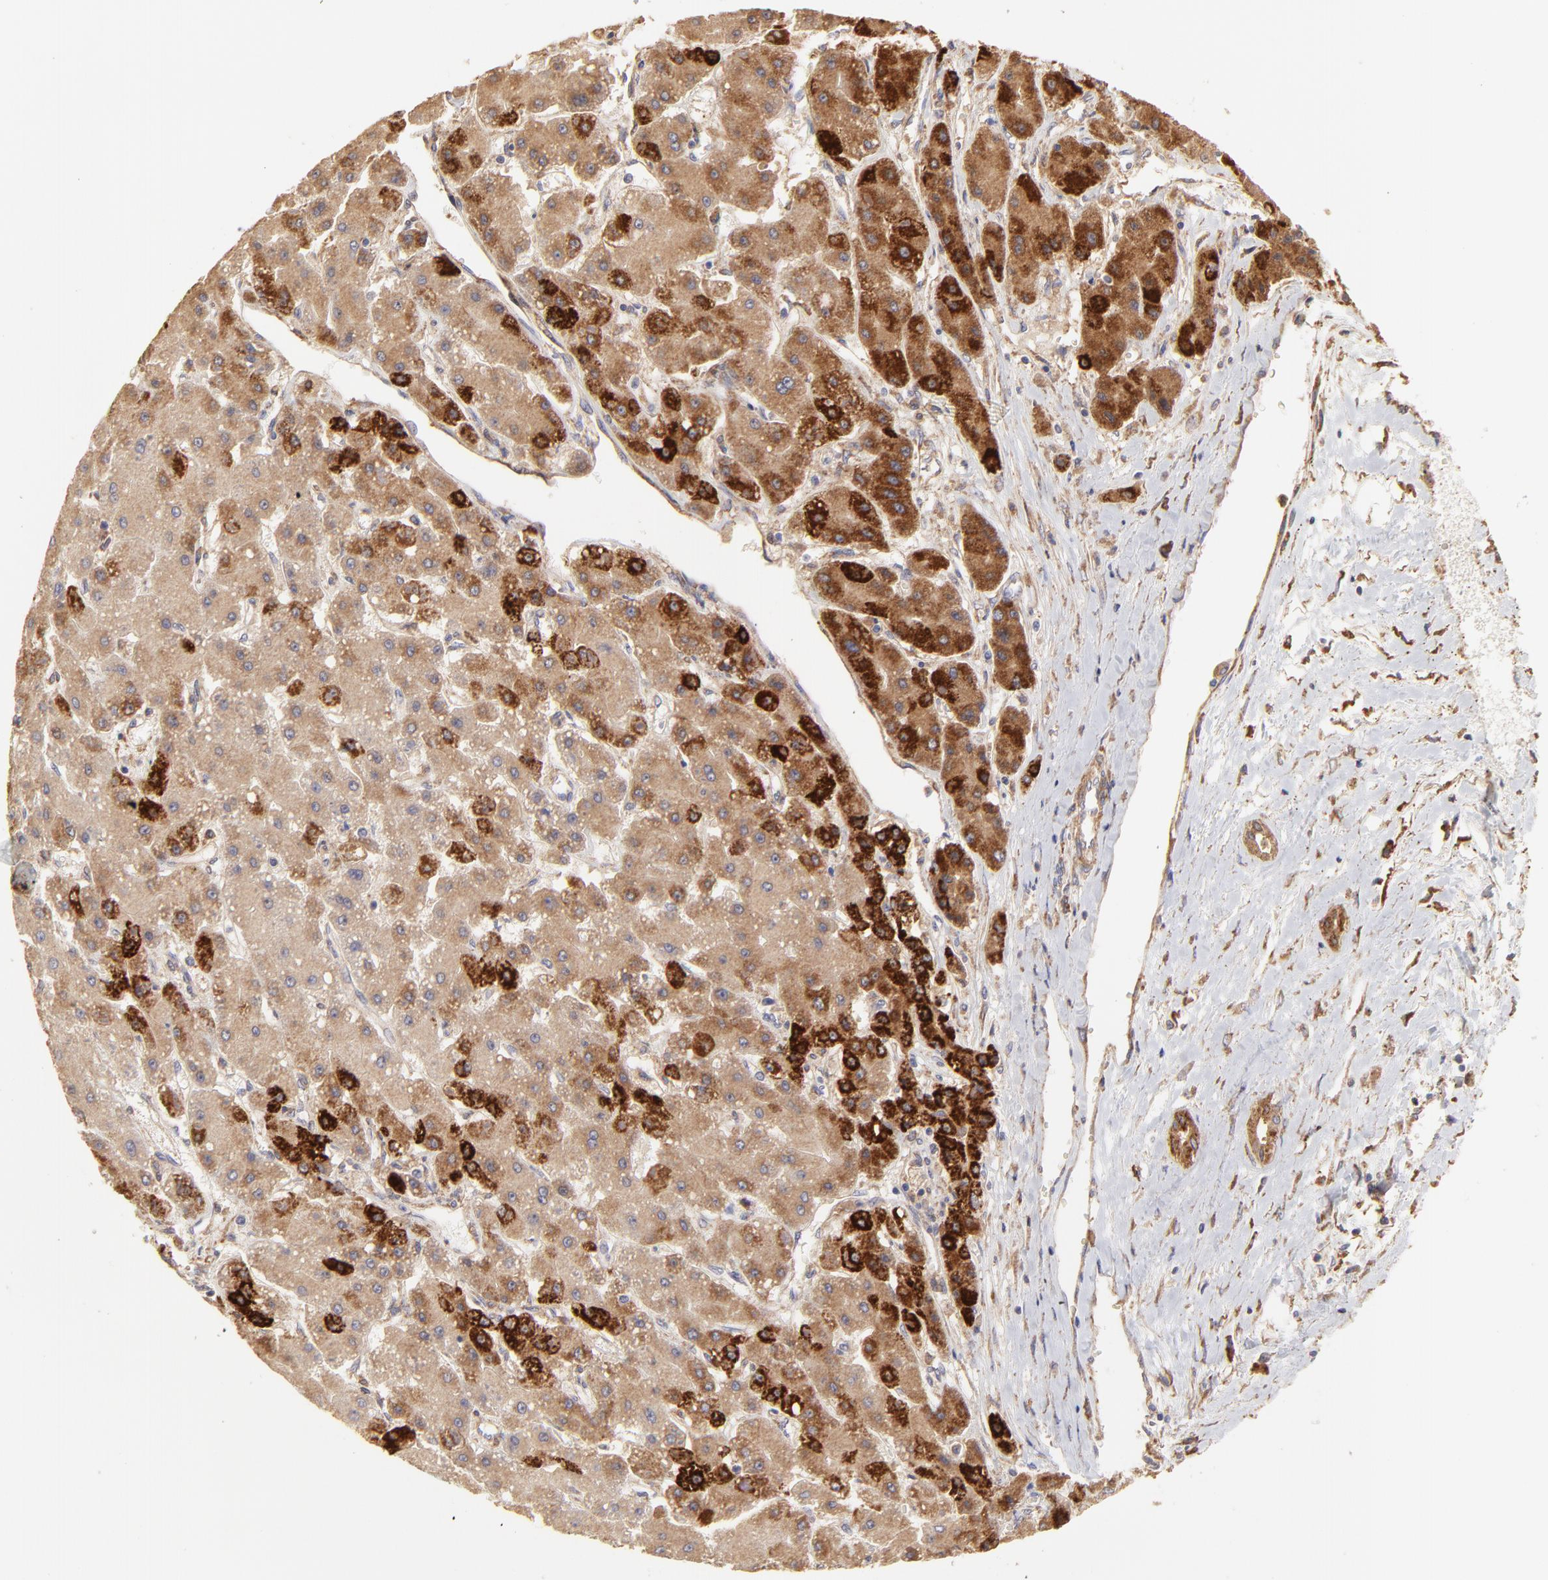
{"staining": {"intensity": "moderate", "quantity": ">75%", "location": "cytoplasmic/membranous"}, "tissue": "liver cancer", "cell_type": "Tumor cells", "image_type": "cancer", "snomed": [{"axis": "morphology", "description": "Carcinoma, Hepatocellular, NOS"}, {"axis": "topography", "description": "Liver"}], "caption": "Tumor cells demonstrate medium levels of moderate cytoplasmic/membranous positivity in about >75% of cells in human hepatocellular carcinoma (liver). Immunohistochemistry stains the protein of interest in brown and the nuclei are stained blue.", "gene": "PFKM", "patient": {"sex": "female", "age": 52}}